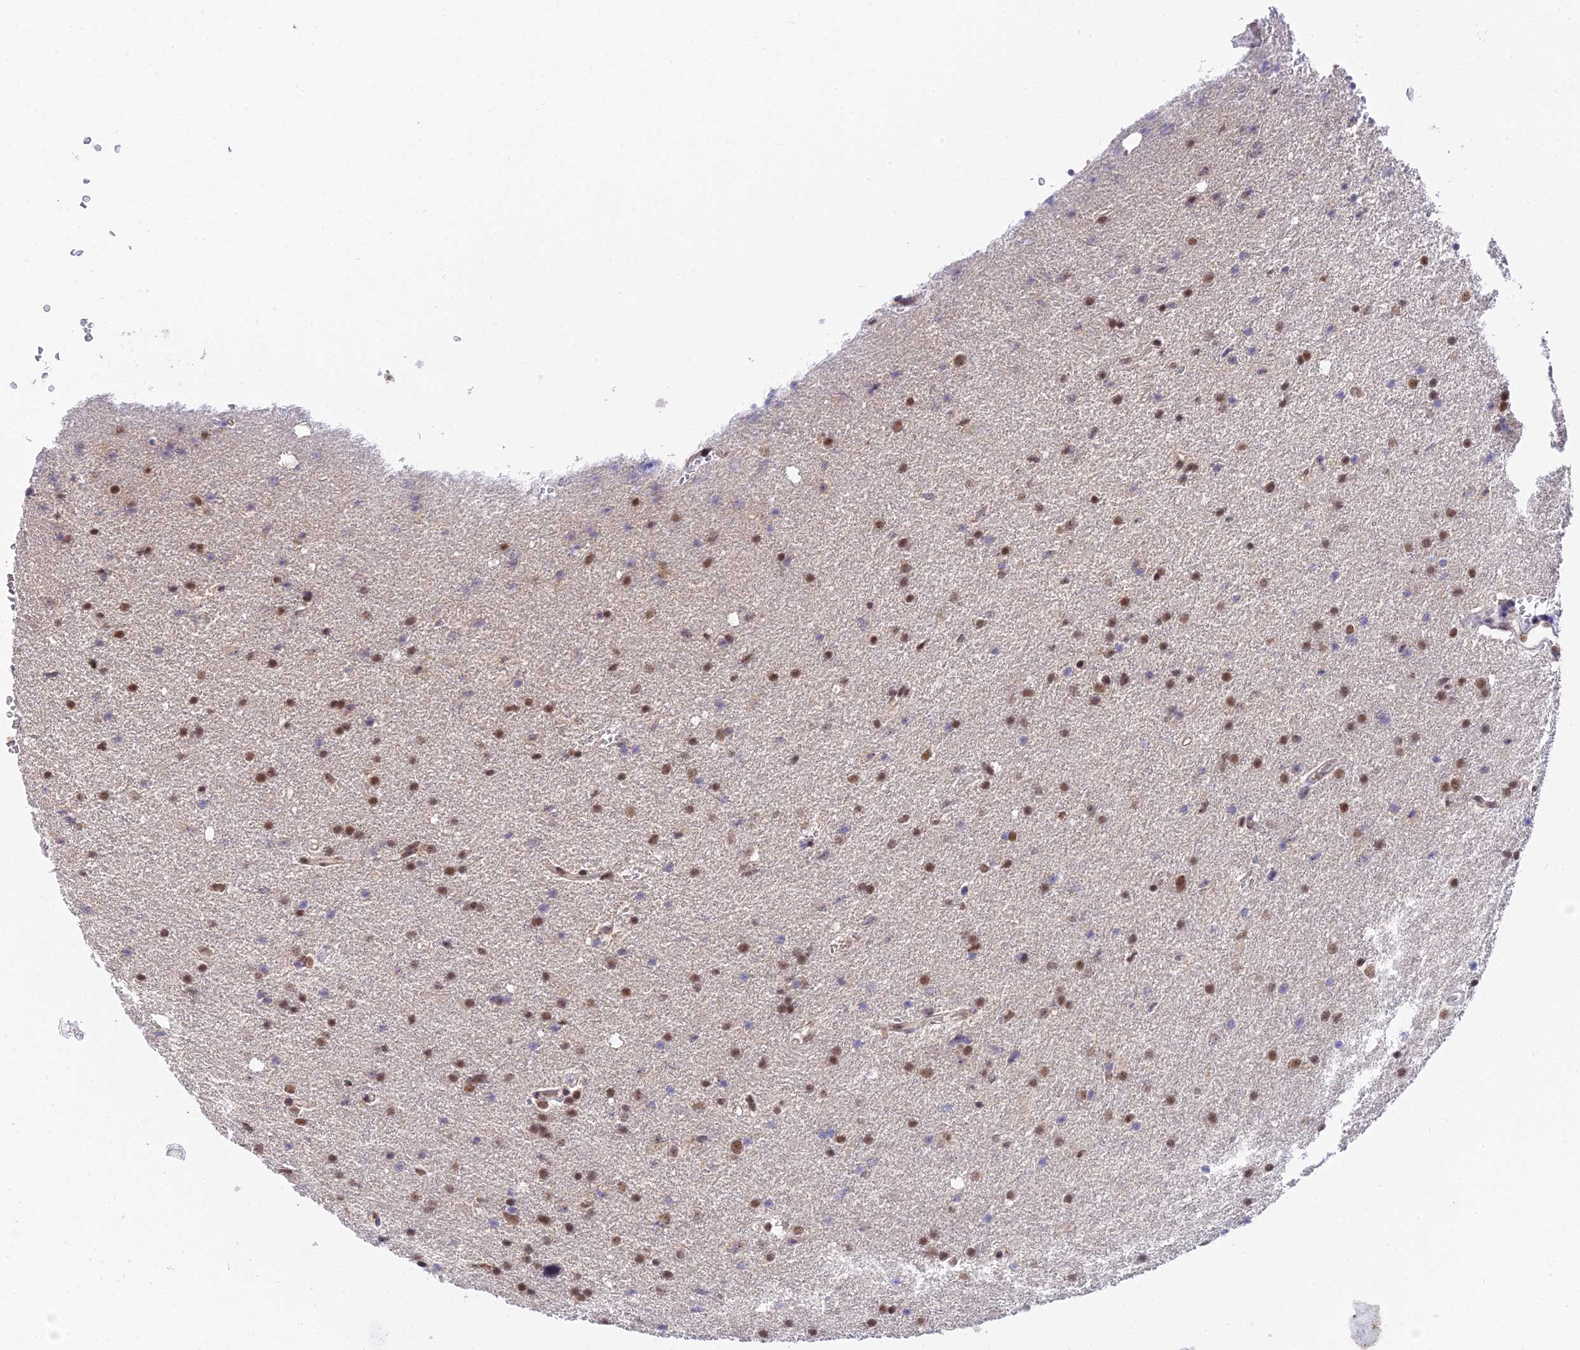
{"staining": {"intensity": "moderate", "quantity": ">75%", "location": "nuclear"}, "tissue": "glioma", "cell_type": "Tumor cells", "image_type": "cancer", "snomed": [{"axis": "morphology", "description": "Glioma, malignant, High grade"}, {"axis": "topography", "description": "Cerebral cortex"}], "caption": "This image demonstrates malignant glioma (high-grade) stained with IHC to label a protein in brown. The nuclear of tumor cells show moderate positivity for the protein. Nuclei are counter-stained blue.", "gene": "EXOSC3", "patient": {"sex": "female", "age": 36}}